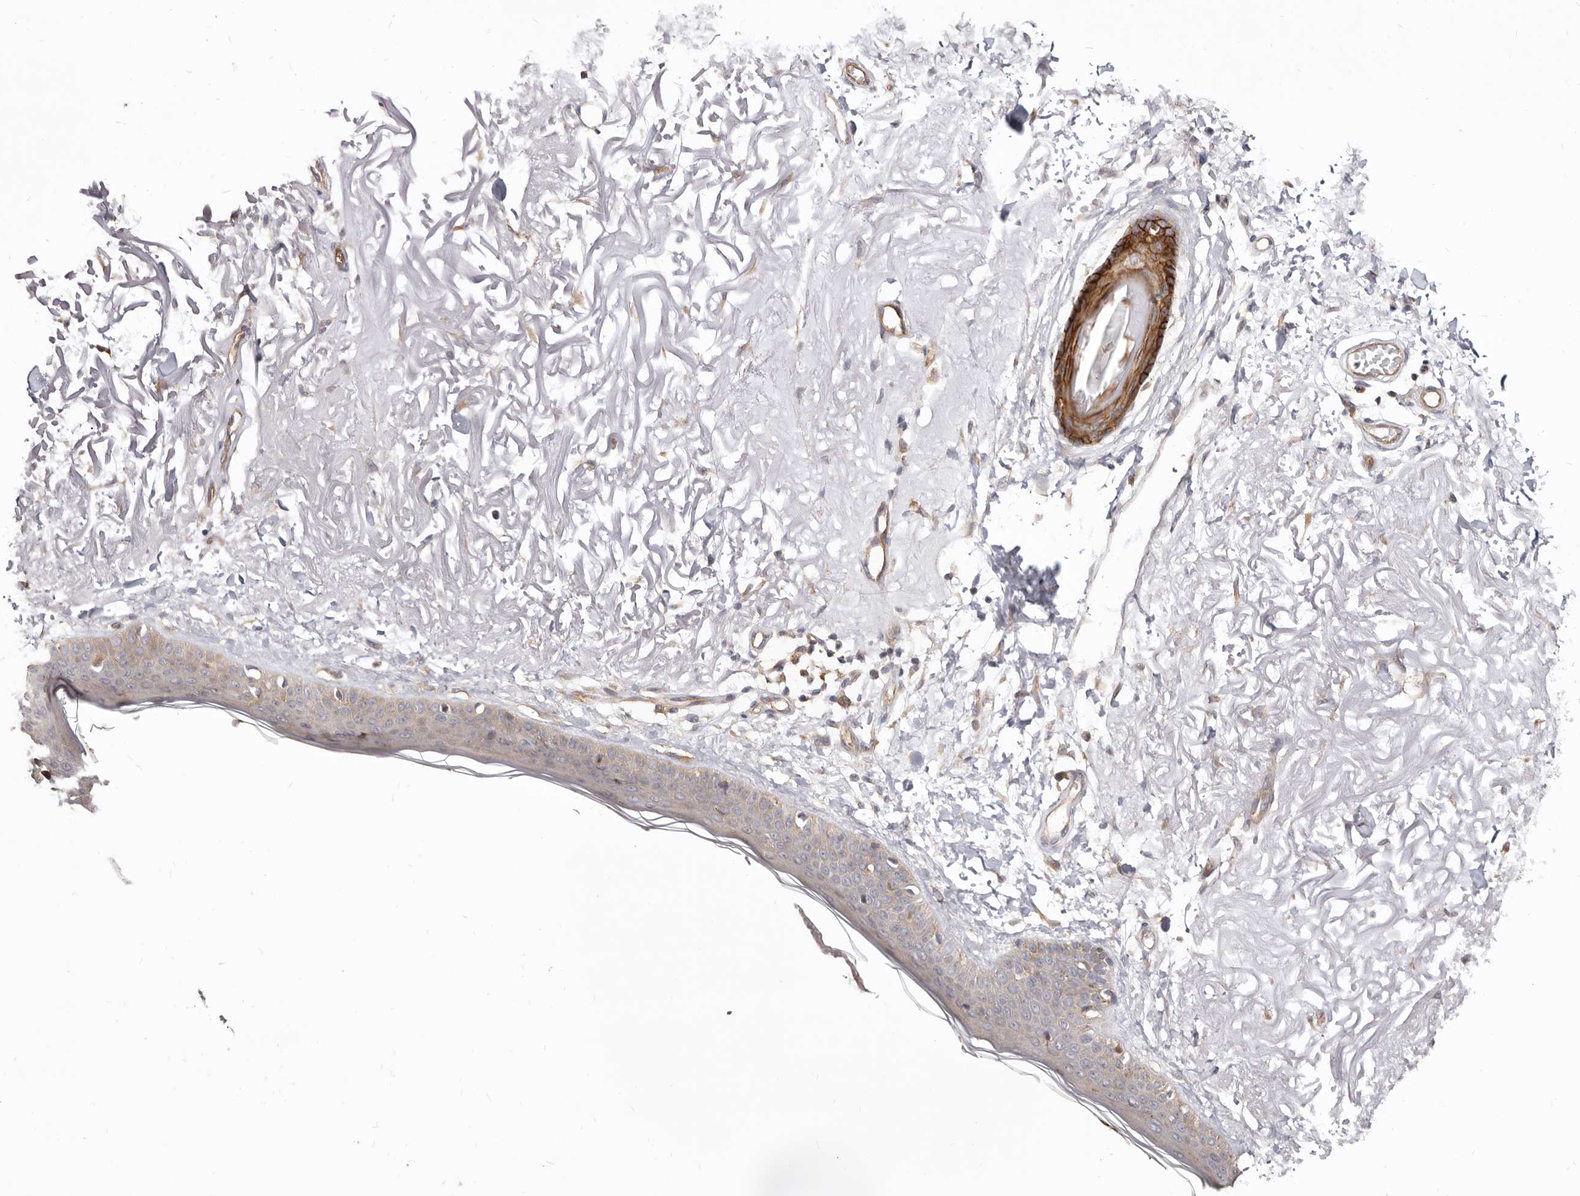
{"staining": {"intensity": "moderate", "quantity": ">75%", "location": "cytoplasmic/membranous"}, "tissue": "skin", "cell_type": "Fibroblasts", "image_type": "normal", "snomed": [{"axis": "morphology", "description": "Normal tissue, NOS"}, {"axis": "topography", "description": "Skin"}, {"axis": "topography", "description": "Skeletal muscle"}], "caption": "Fibroblasts show medium levels of moderate cytoplasmic/membranous positivity in approximately >75% of cells in benign human skin. (DAB (3,3'-diaminobenzidine) IHC with brightfield microscopy, high magnification).", "gene": "GPATCH4", "patient": {"sex": "male", "age": 83}}